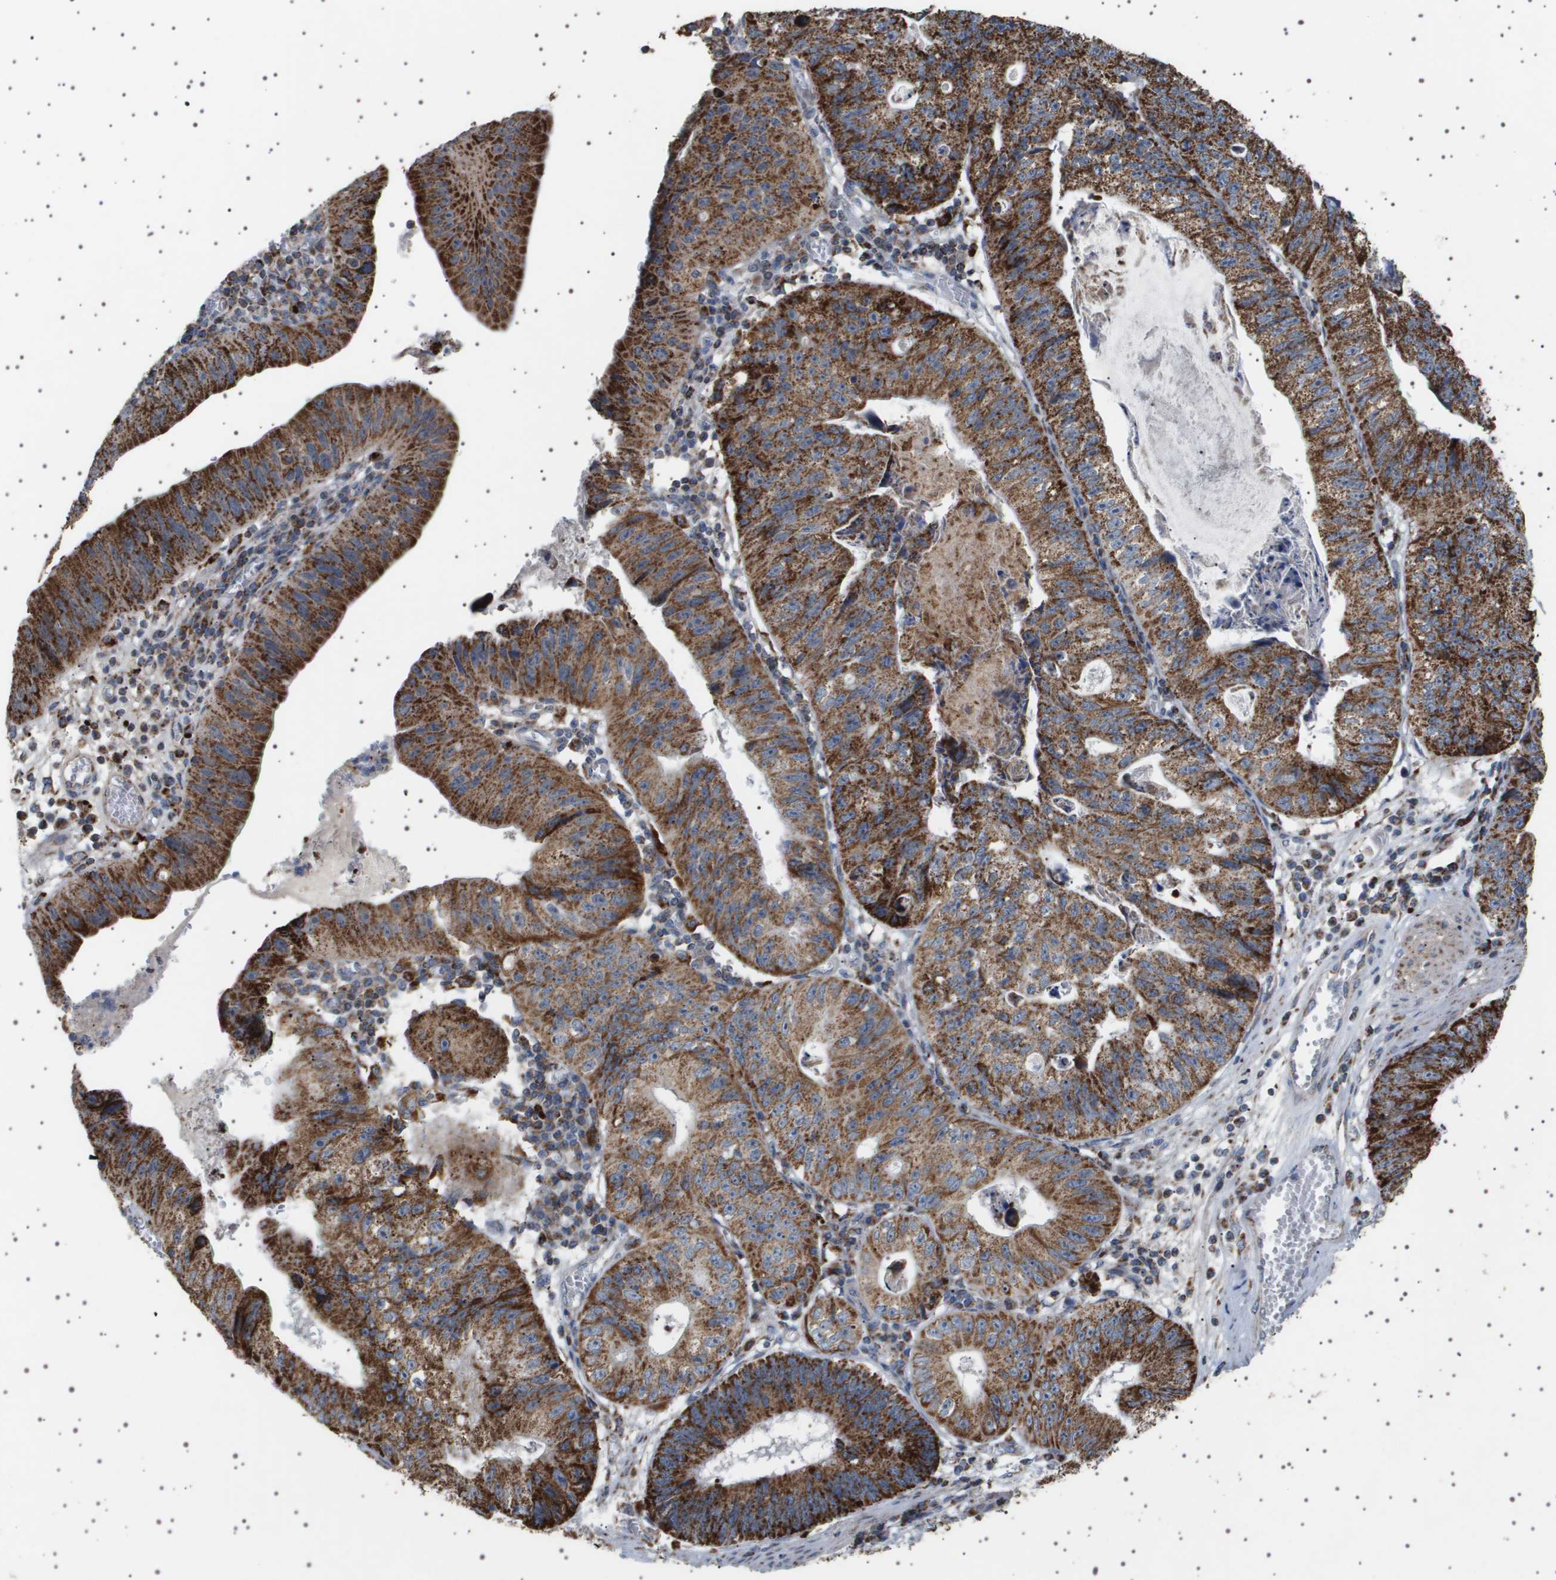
{"staining": {"intensity": "strong", "quantity": ">75%", "location": "cytoplasmic/membranous"}, "tissue": "stomach cancer", "cell_type": "Tumor cells", "image_type": "cancer", "snomed": [{"axis": "morphology", "description": "Adenocarcinoma, NOS"}, {"axis": "topography", "description": "Stomach"}], "caption": "Immunohistochemical staining of human stomach adenocarcinoma reveals high levels of strong cytoplasmic/membranous protein positivity in about >75% of tumor cells. The protein of interest is shown in brown color, while the nuclei are stained blue.", "gene": "UBXN8", "patient": {"sex": "male", "age": 59}}